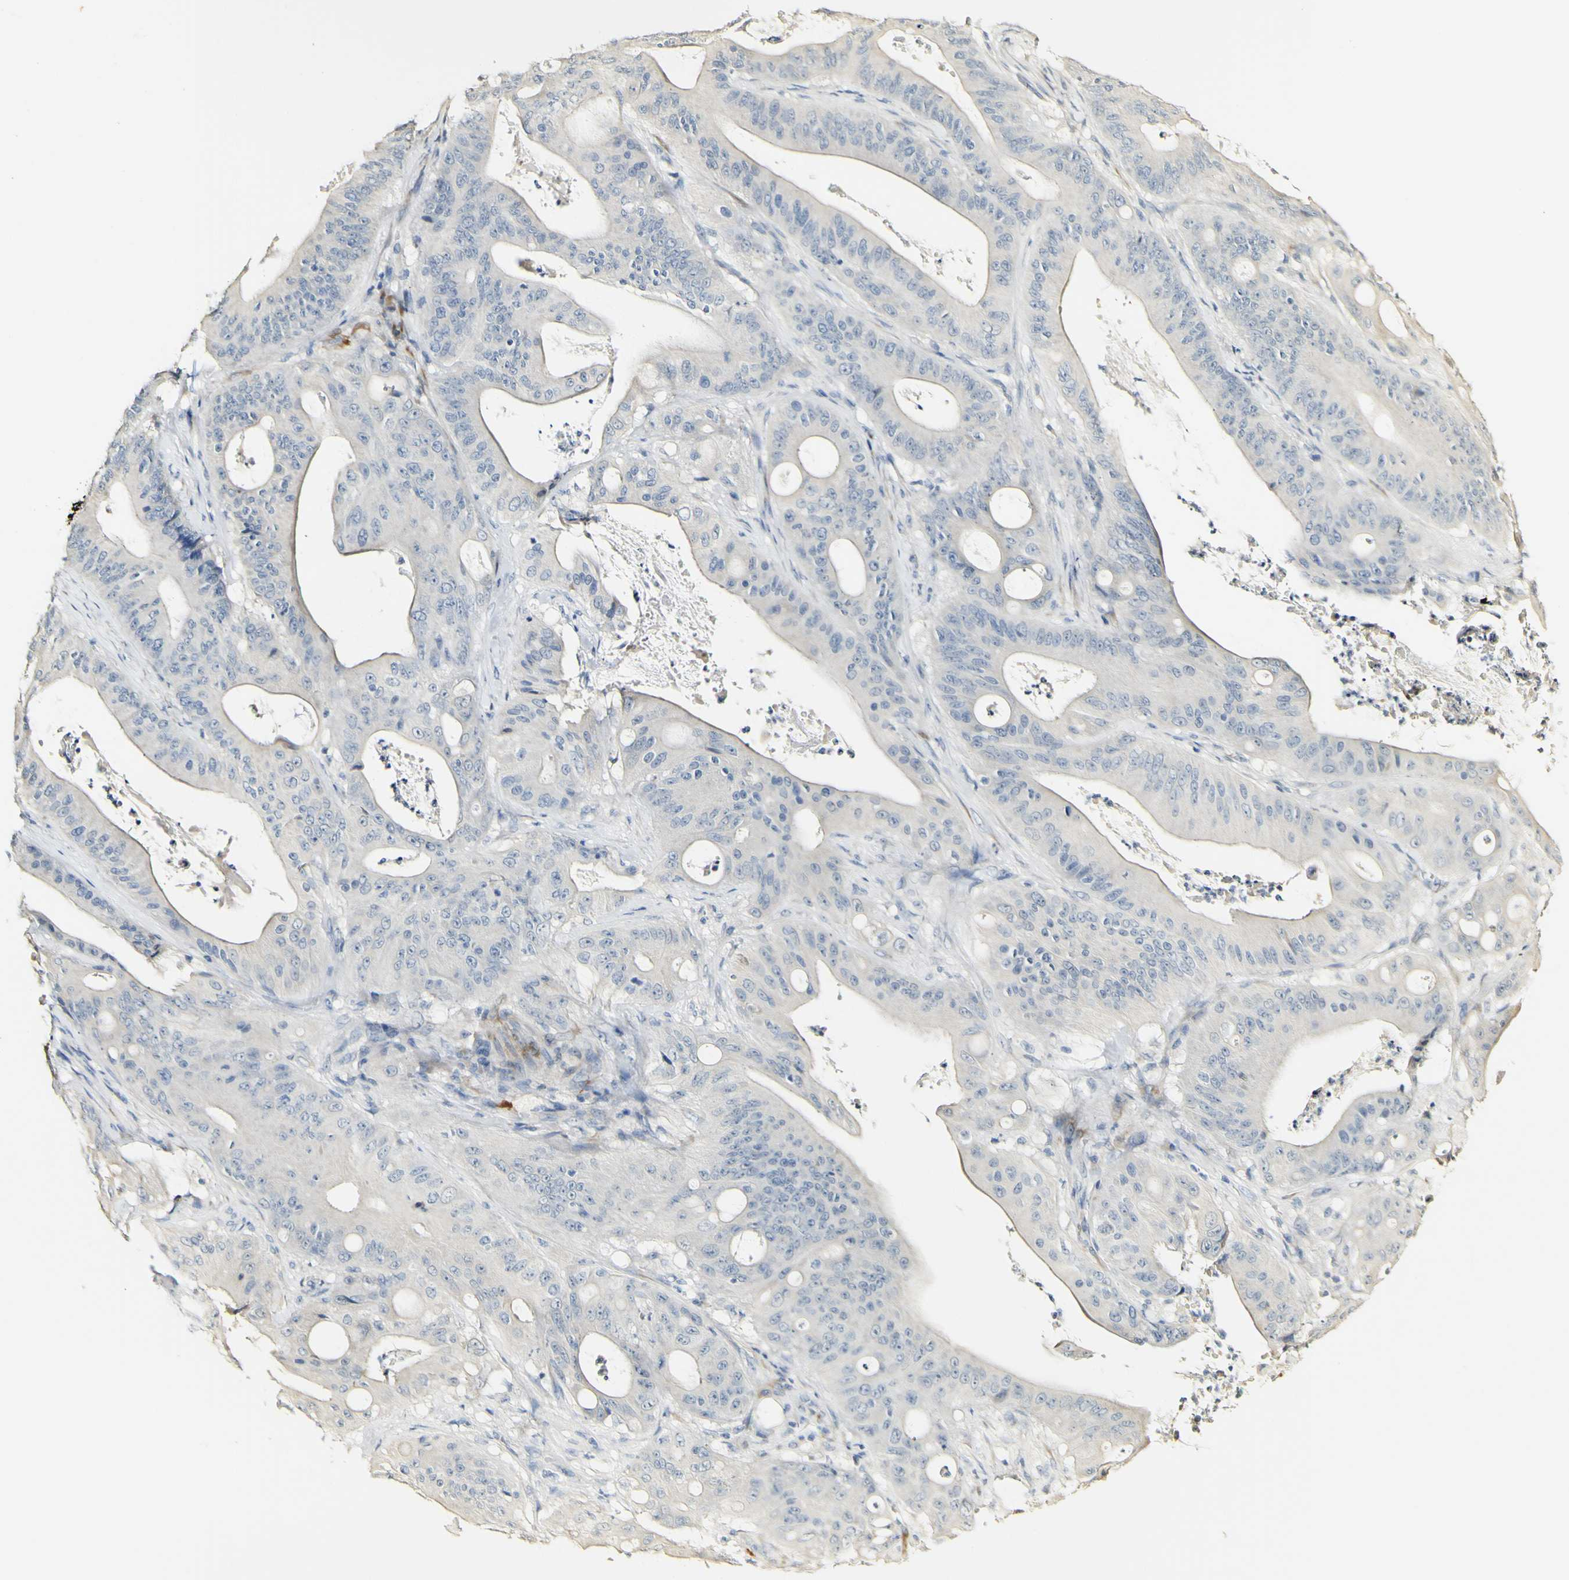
{"staining": {"intensity": "weak", "quantity": "<25%", "location": "cytoplasmic/membranous"}, "tissue": "pancreatic cancer", "cell_type": "Tumor cells", "image_type": "cancer", "snomed": [{"axis": "morphology", "description": "Normal tissue, NOS"}, {"axis": "topography", "description": "Lymph node"}], "caption": "Immunohistochemical staining of pancreatic cancer shows no significant positivity in tumor cells.", "gene": "FMO3", "patient": {"sex": "male", "age": 62}}